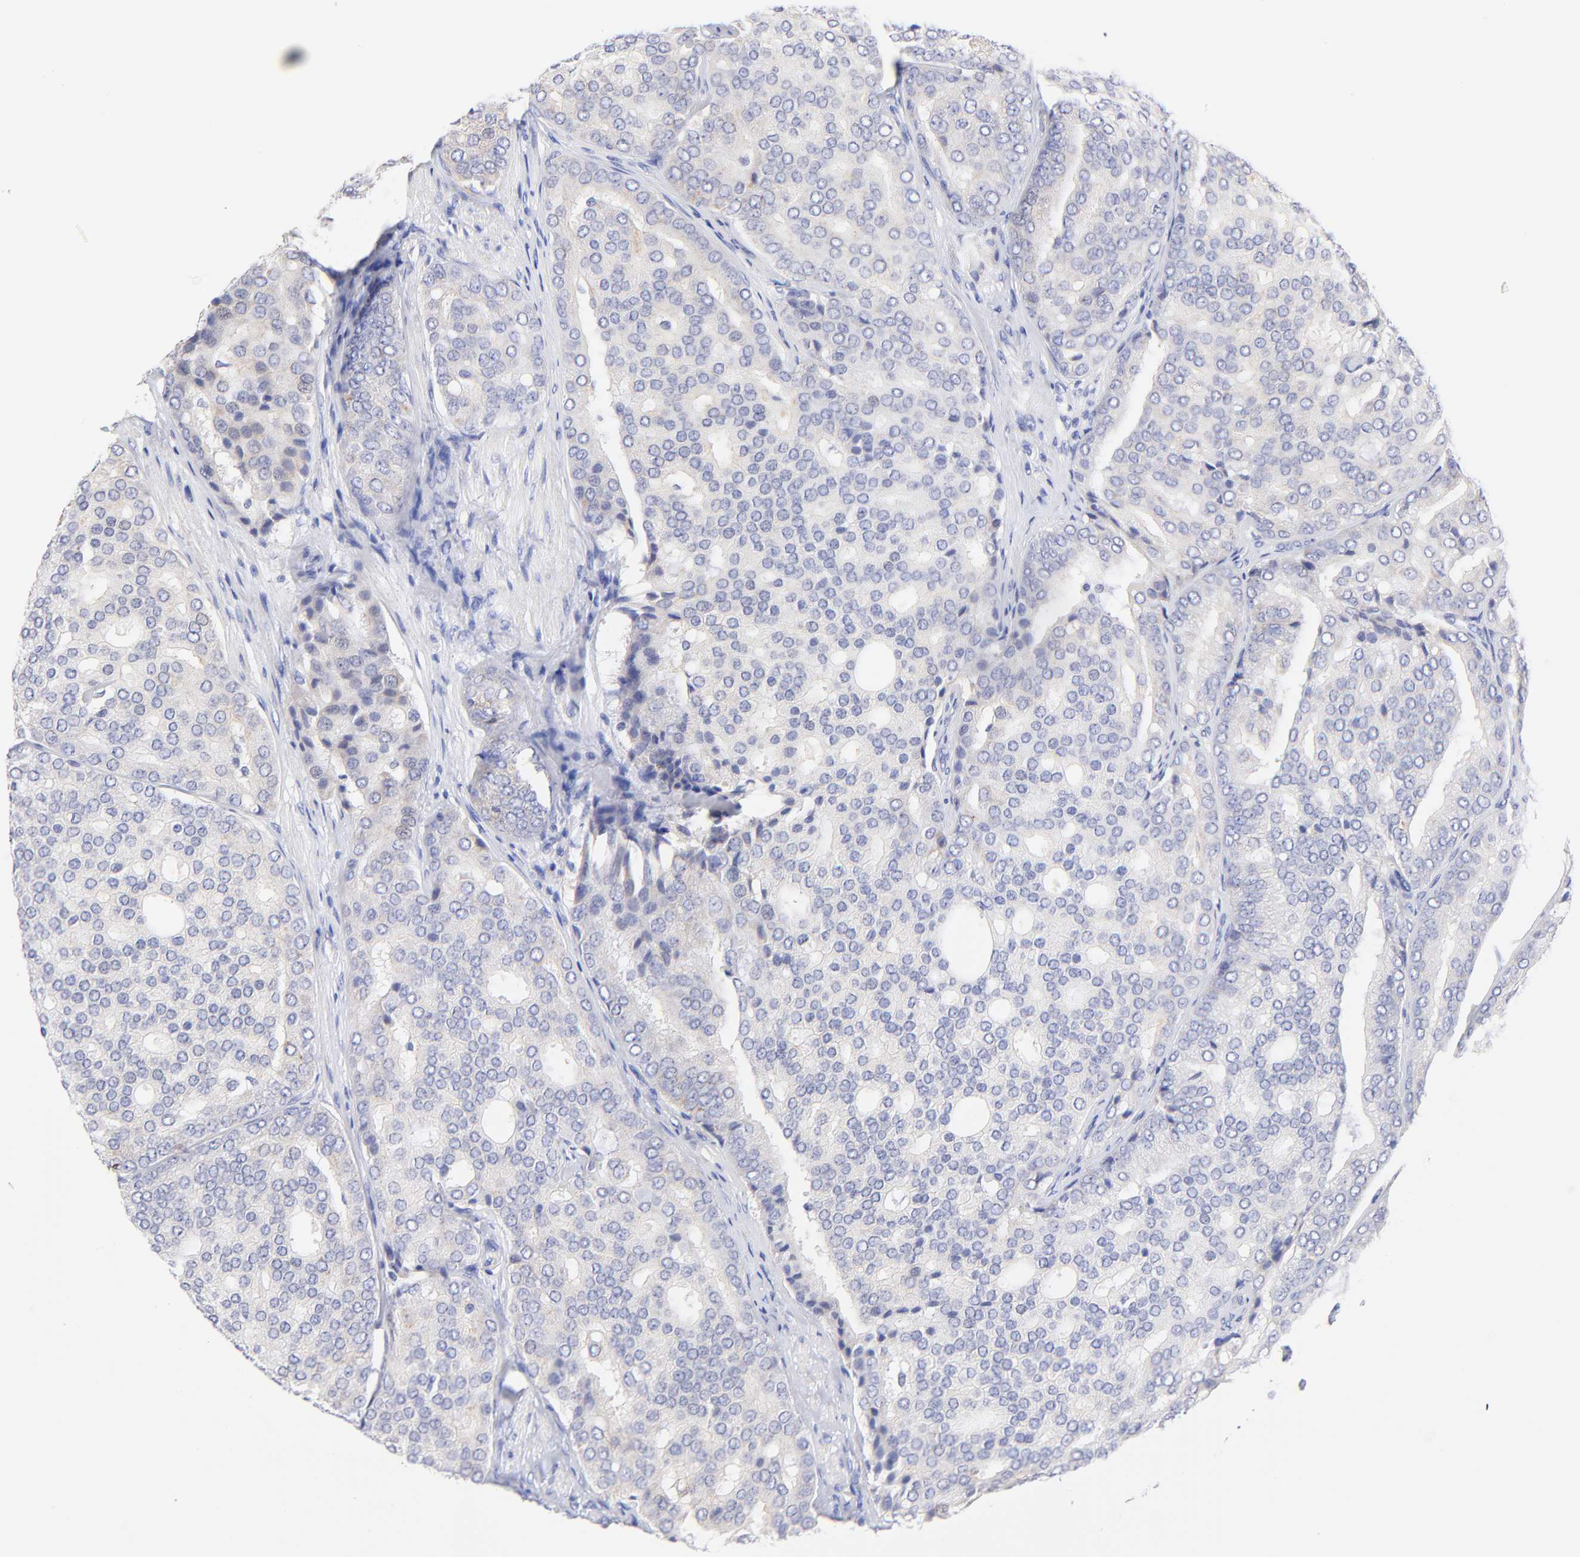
{"staining": {"intensity": "negative", "quantity": "none", "location": "none"}, "tissue": "prostate cancer", "cell_type": "Tumor cells", "image_type": "cancer", "snomed": [{"axis": "morphology", "description": "Adenocarcinoma, High grade"}, {"axis": "topography", "description": "Prostate"}], "caption": "A micrograph of high-grade adenocarcinoma (prostate) stained for a protein reveals no brown staining in tumor cells. Brightfield microscopy of immunohistochemistry stained with DAB (3,3'-diaminobenzidine) (brown) and hematoxylin (blue), captured at high magnification.", "gene": "EBP", "patient": {"sex": "male", "age": 64}}